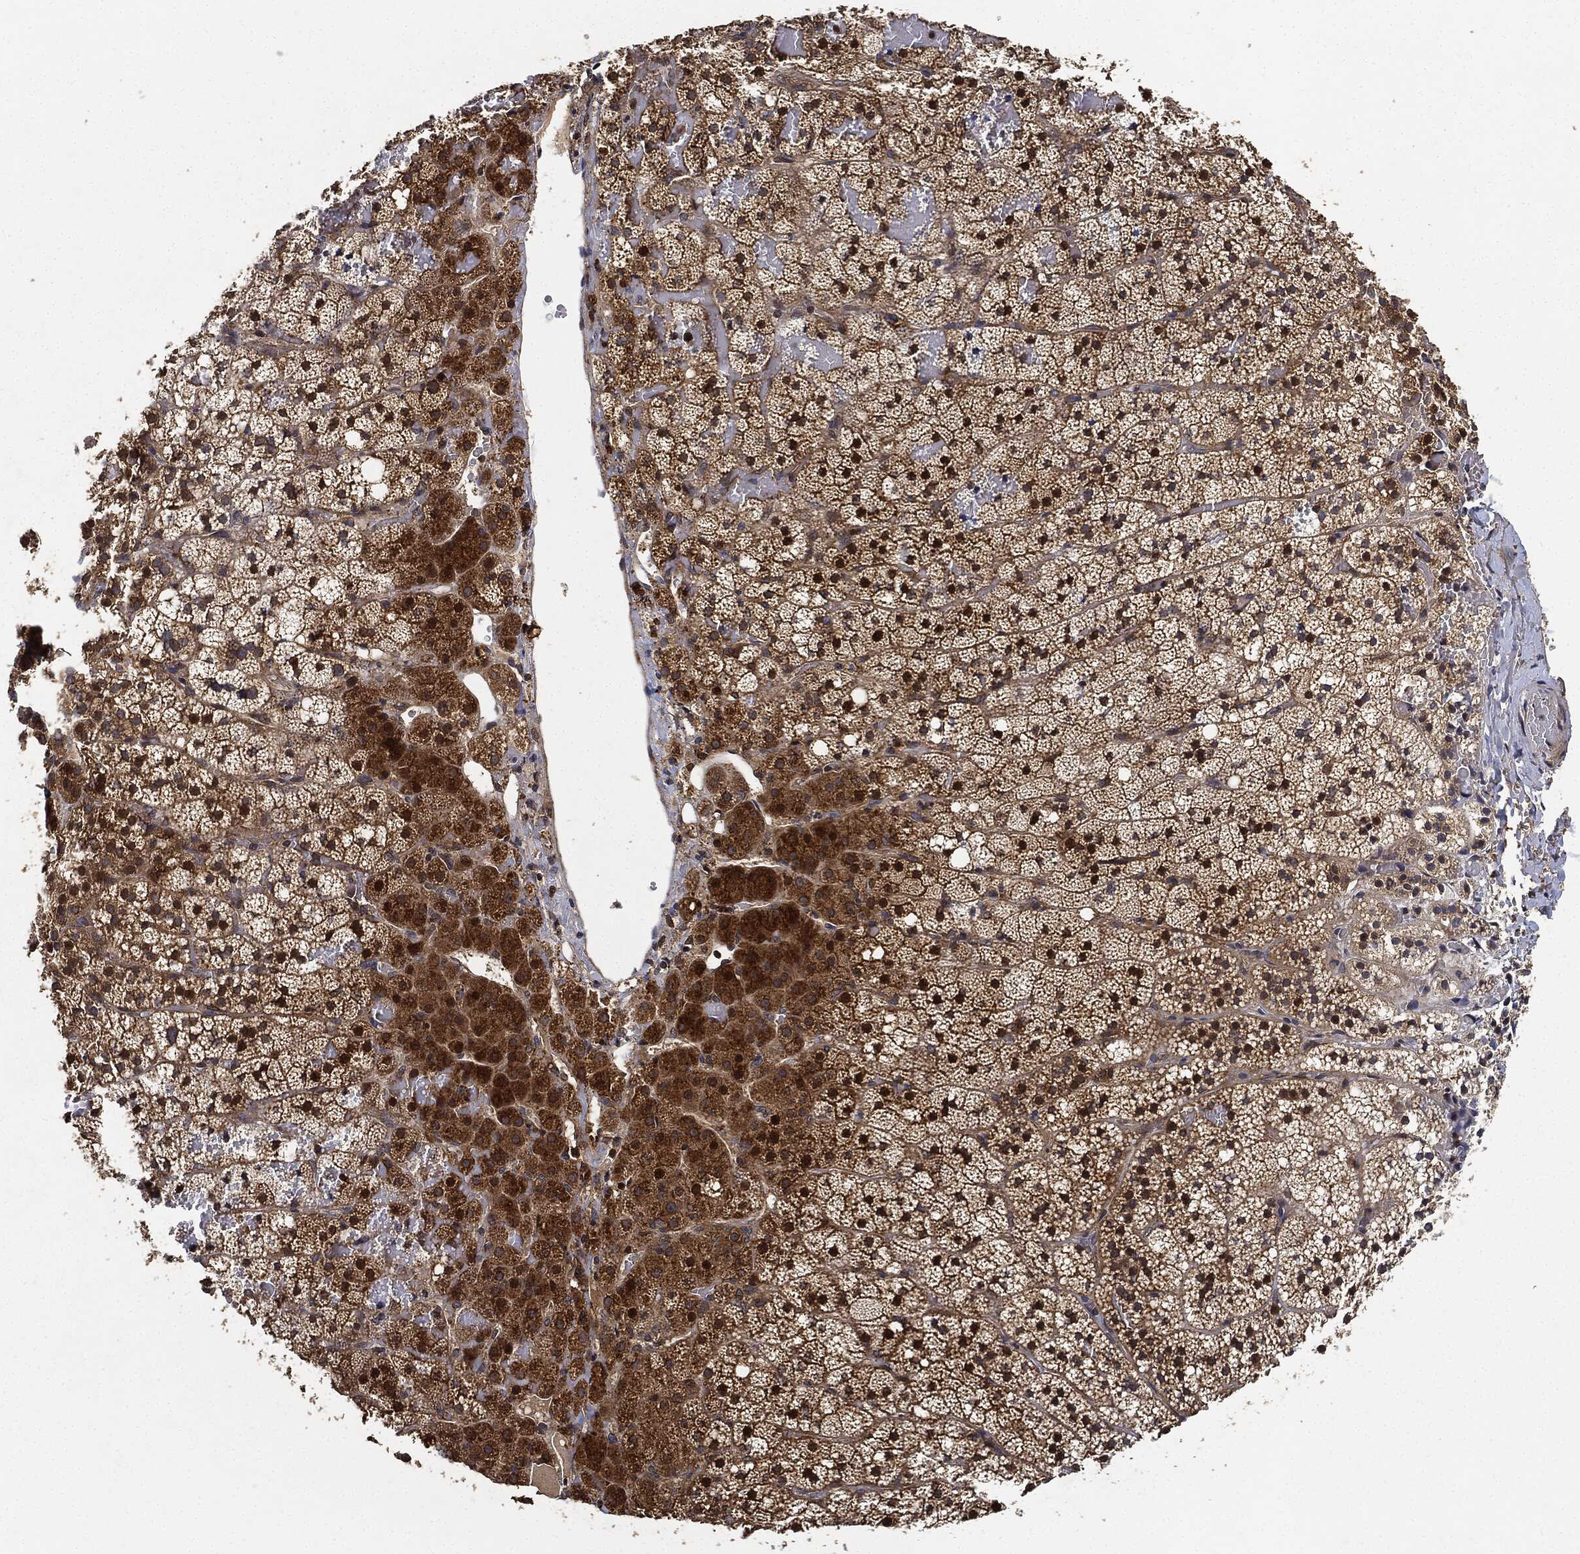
{"staining": {"intensity": "strong", "quantity": "25%-75%", "location": "cytoplasmic/membranous,nuclear"}, "tissue": "adrenal gland", "cell_type": "Glandular cells", "image_type": "normal", "snomed": [{"axis": "morphology", "description": "Normal tissue, NOS"}, {"axis": "topography", "description": "Adrenal gland"}], "caption": "Brown immunohistochemical staining in benign adrenal gland reveals strong cytoplasmic/membranous,nuclear positivity in about 25%-75% of glandular cells.", "gene": "MLST8", "patient": {"sex": "male", "age": 53}}